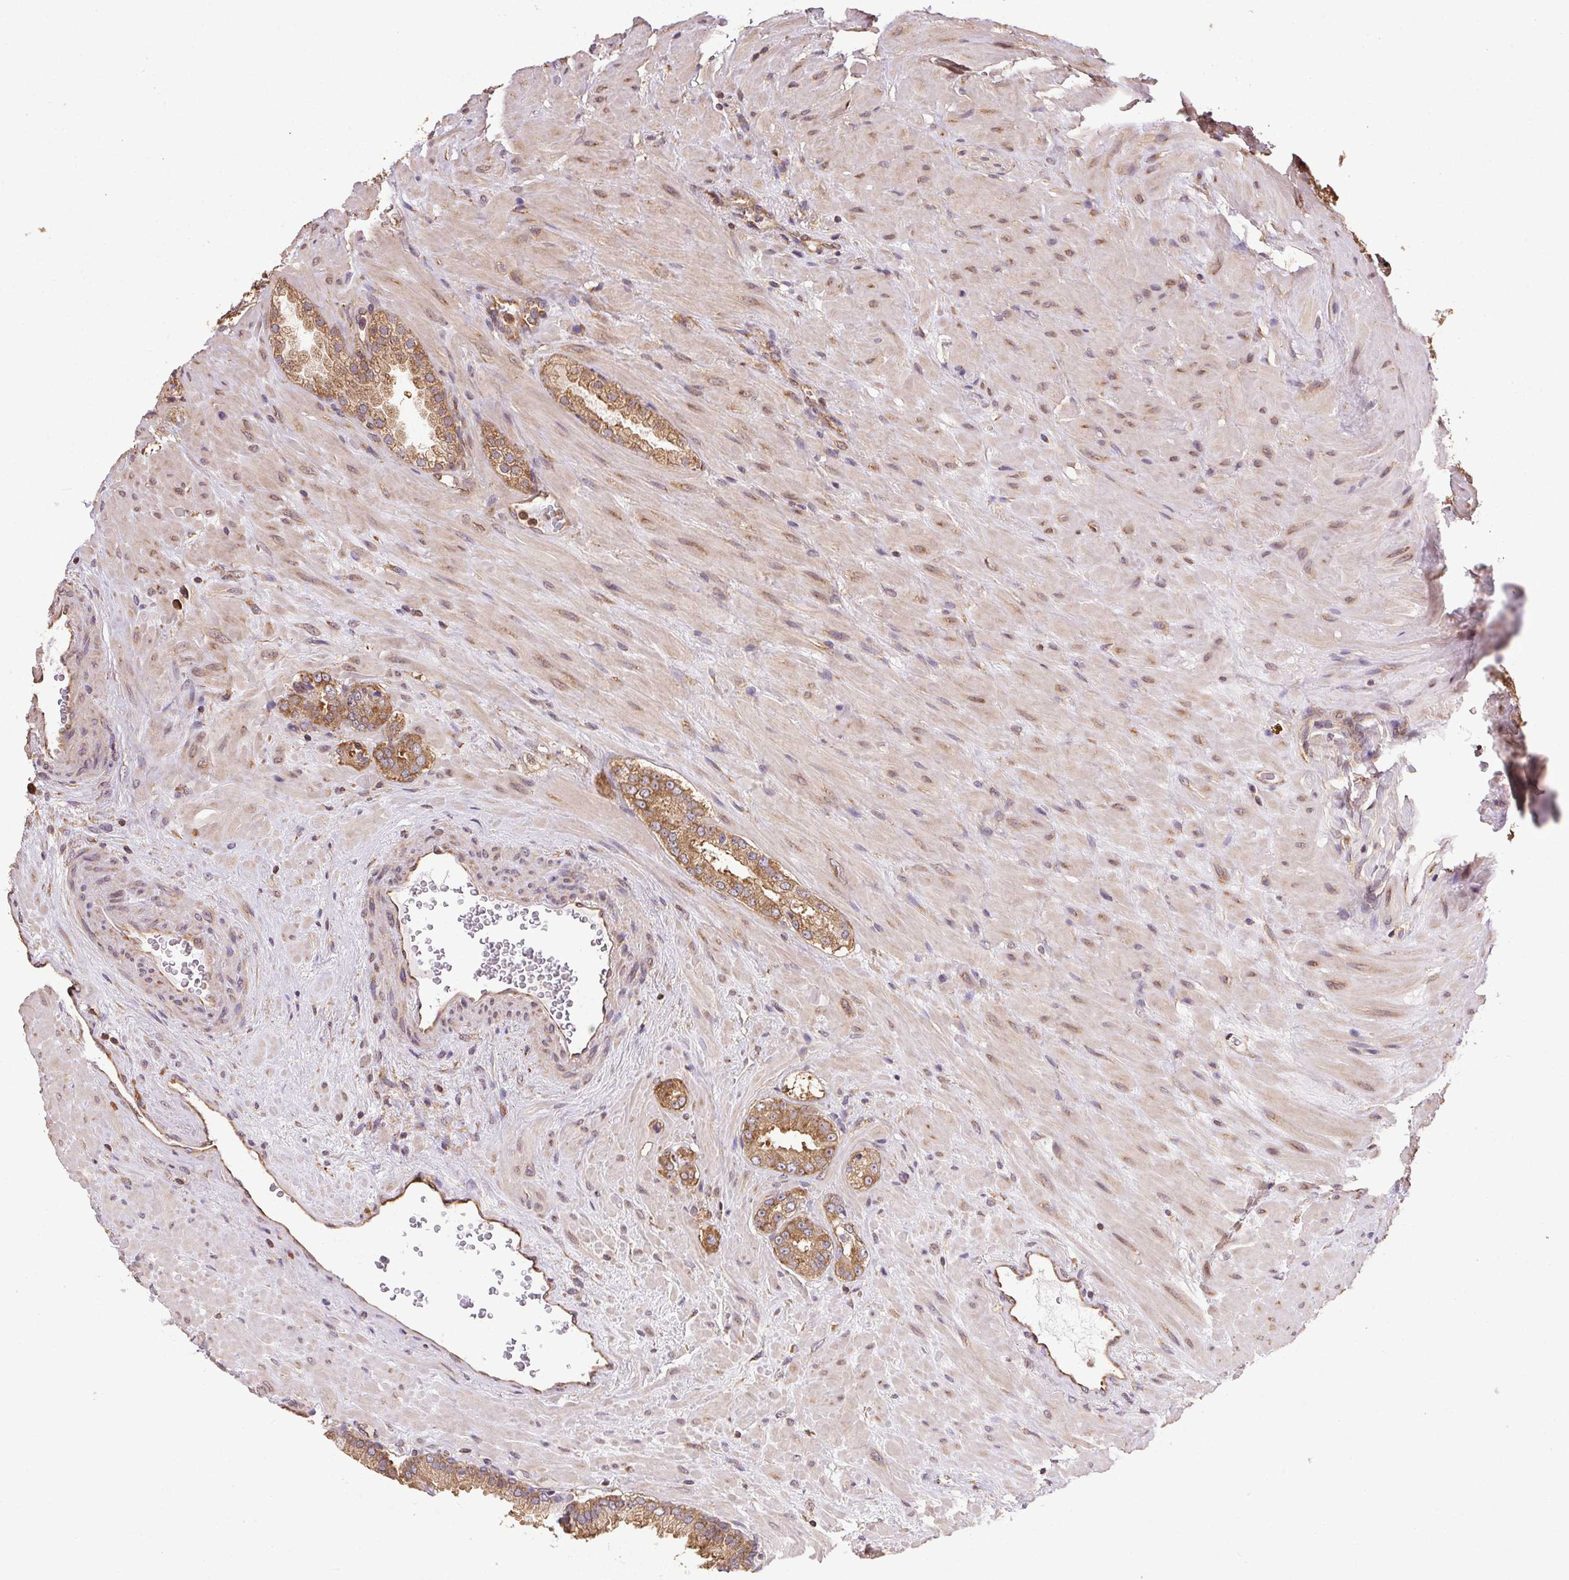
{"staining": {"intensity": "moderate", "quantity": ">75%", "location": "cytoplasmic/membranous"}, "tissue": "prostate cancer", "cell_type": "Tumor cells", "image_type": "cancer", "snomed": [{"axis": "morphology", "description": "Adenocarcinoma, NOS"}, {"axis": "topography", "description": "Prostate"}], "caption": "Tumor cells display moderate cytoplasmic/membranous expression in about >75% of cells in adenocarcinoma (prostate). The staining was performed using DAB (3,3'-diaminobenzidine), with brown indicating positive protein expression. Nuclei are stained blue with hematoxylin.", "gene": "EIF2S1", "patient": {"sex": "male", "age": 63}}